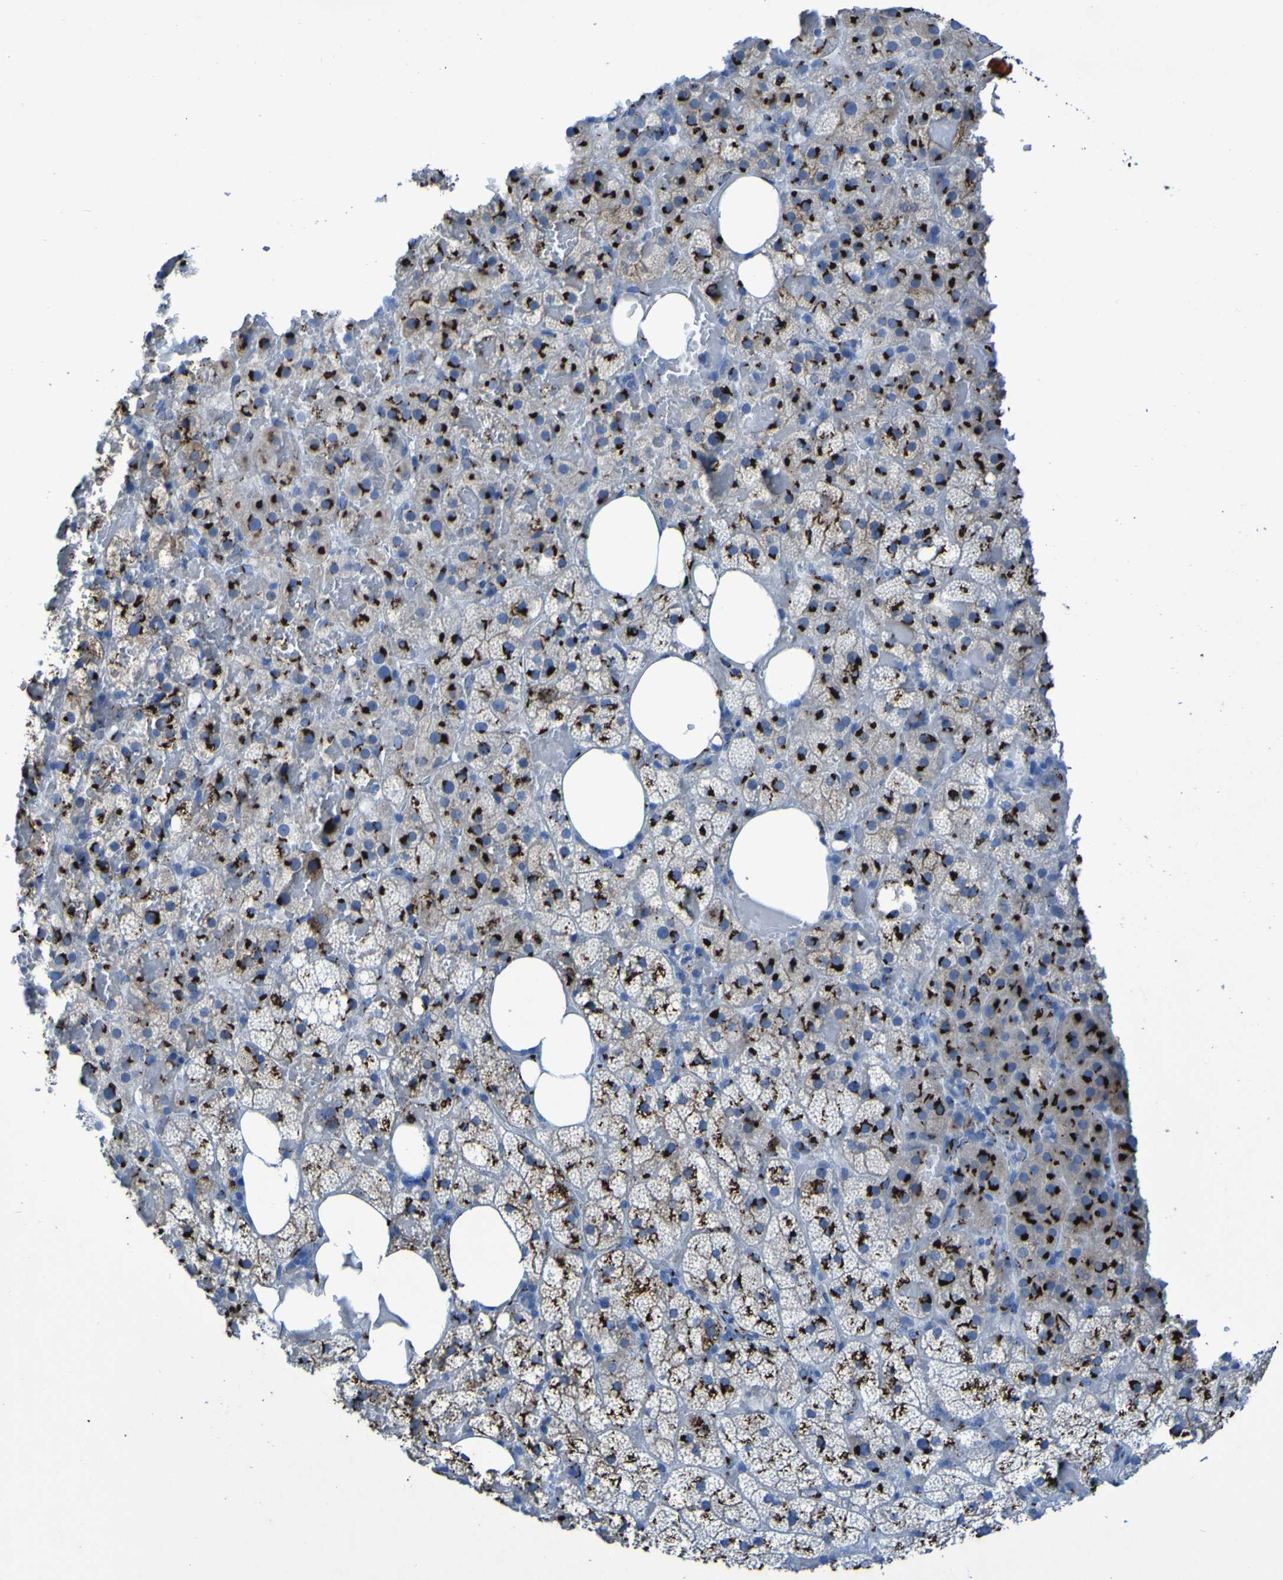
{"staining": {"intensity": "strong", "quantity": ">75%", "location": "cytoplasmic/membranous"}, "tissue": "adrenal gland", "cell_type": "Glandular cells", "image_type": "normal", "snomed": [{"axis": "morphology", "description": "Normal tissue, NOS"}, {"axis": "topography", "description": "Adrenal gland"}], "caption": "Immunohistochemistry staining of unremarkable adrenal gland, which demonstrates high levels of strong cytoplasmic/membranous expression in about >75% of glandular cells indicating strong cytoplasmic/membranous protein positivity. The staining was performed using DAB (brown) for protein detection and nuclei were counterstained in hematoxylin (blue).", "gene": "GOLM1", "patient": {"sex": "female", "age": 59}}